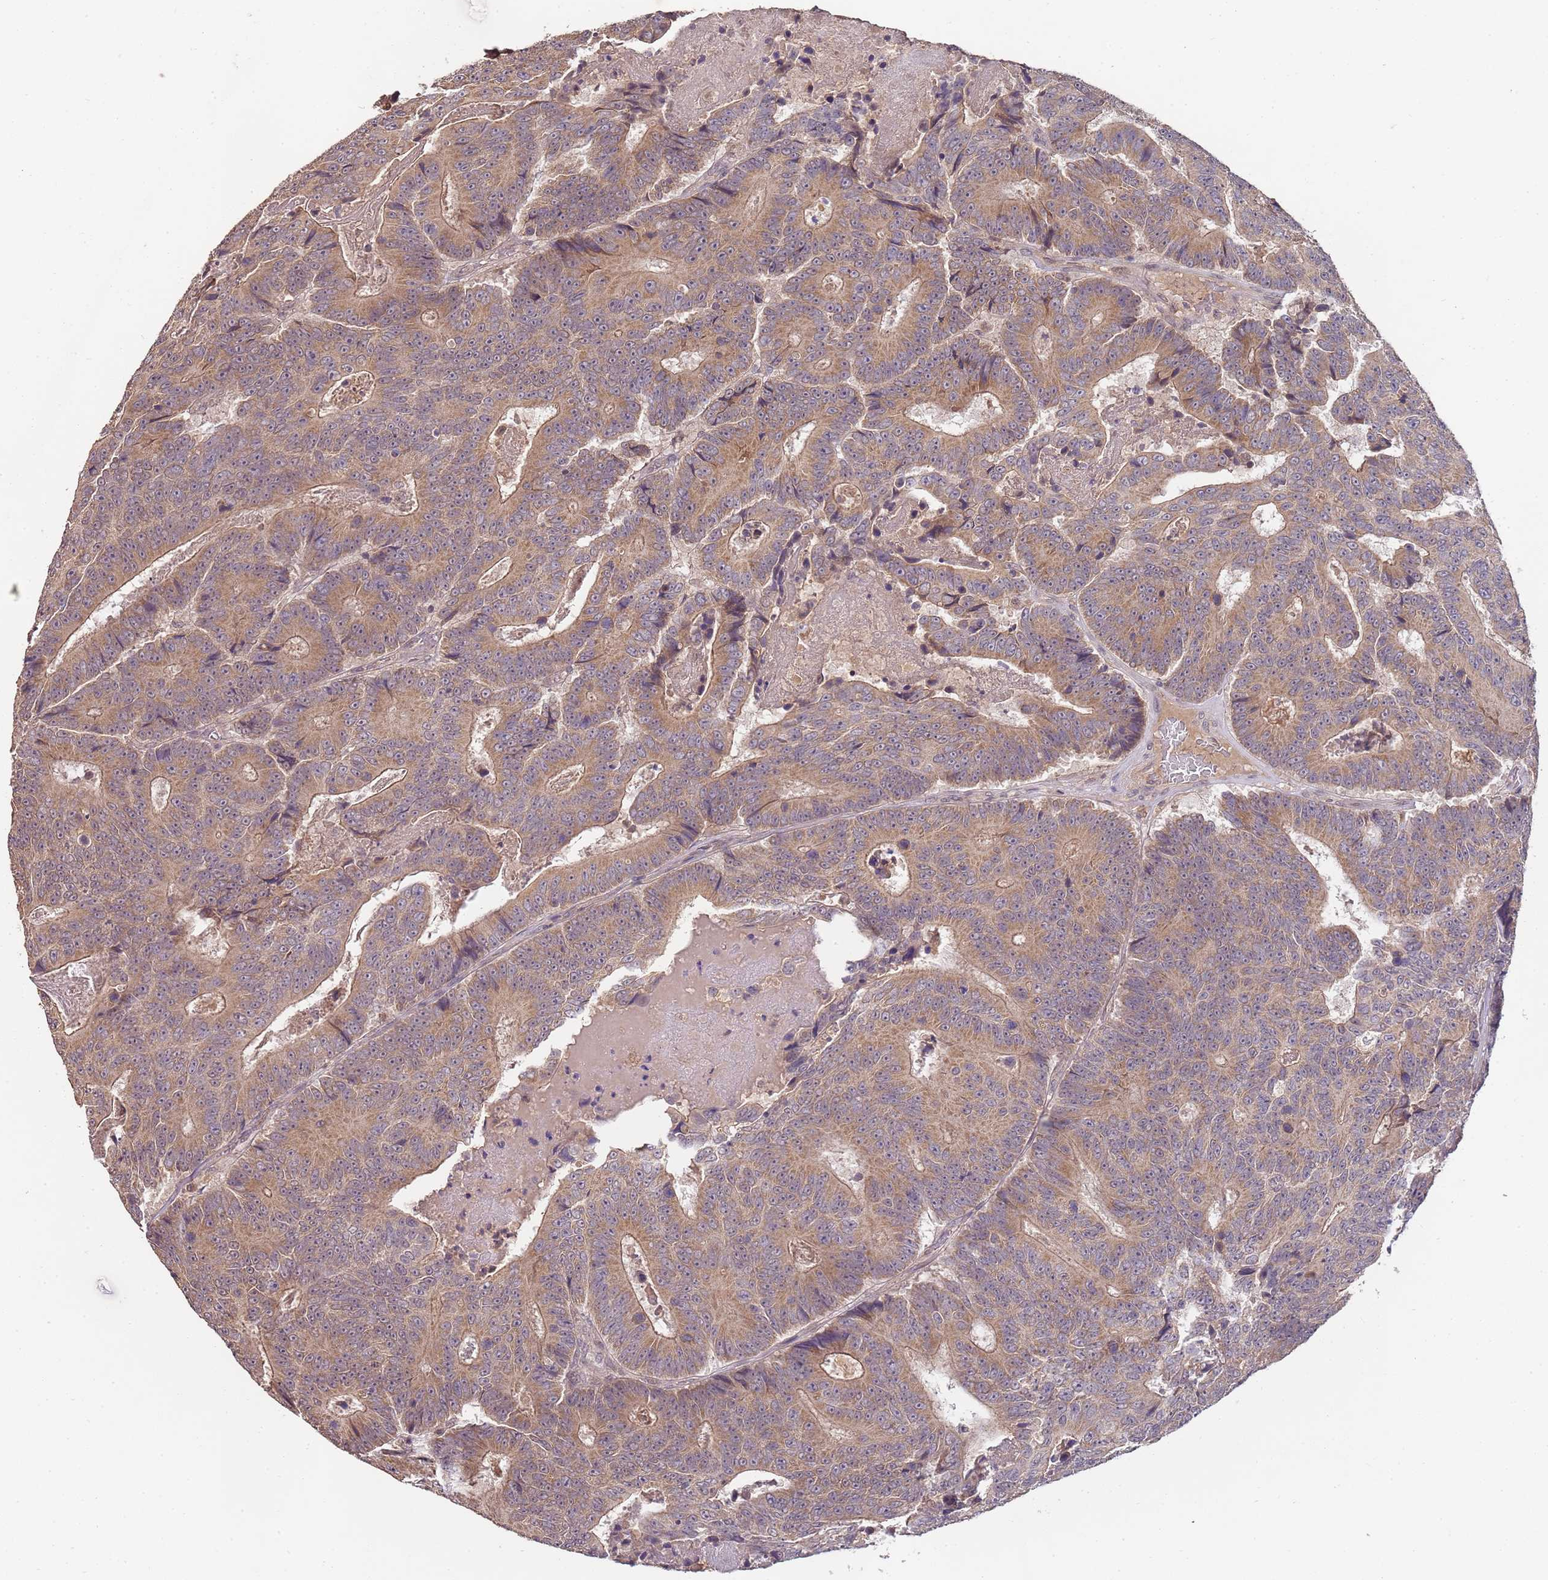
{"staining": {"intensity": "moderate", "quantity": ">75%", "location": "cytoplasmic/membranous"}, "tissue": "colorectal cancer", "cell_type": "Tumor cells", "image_type": "cancer", "snomed": [{"axis": "morphology", "description": "Adenocarcinoma, NOS"}, {"axis": "topography", "description": "Colon"}], "caption": "The photomicrograph demonstrates a brown stain indicating the presence of a protein in the cytoplasmic/membranous of tumor cells in colorectal cancer (adenocarcinoma).", "gene": "LIN37", "patient": {"sex": "male", "age": 83}}